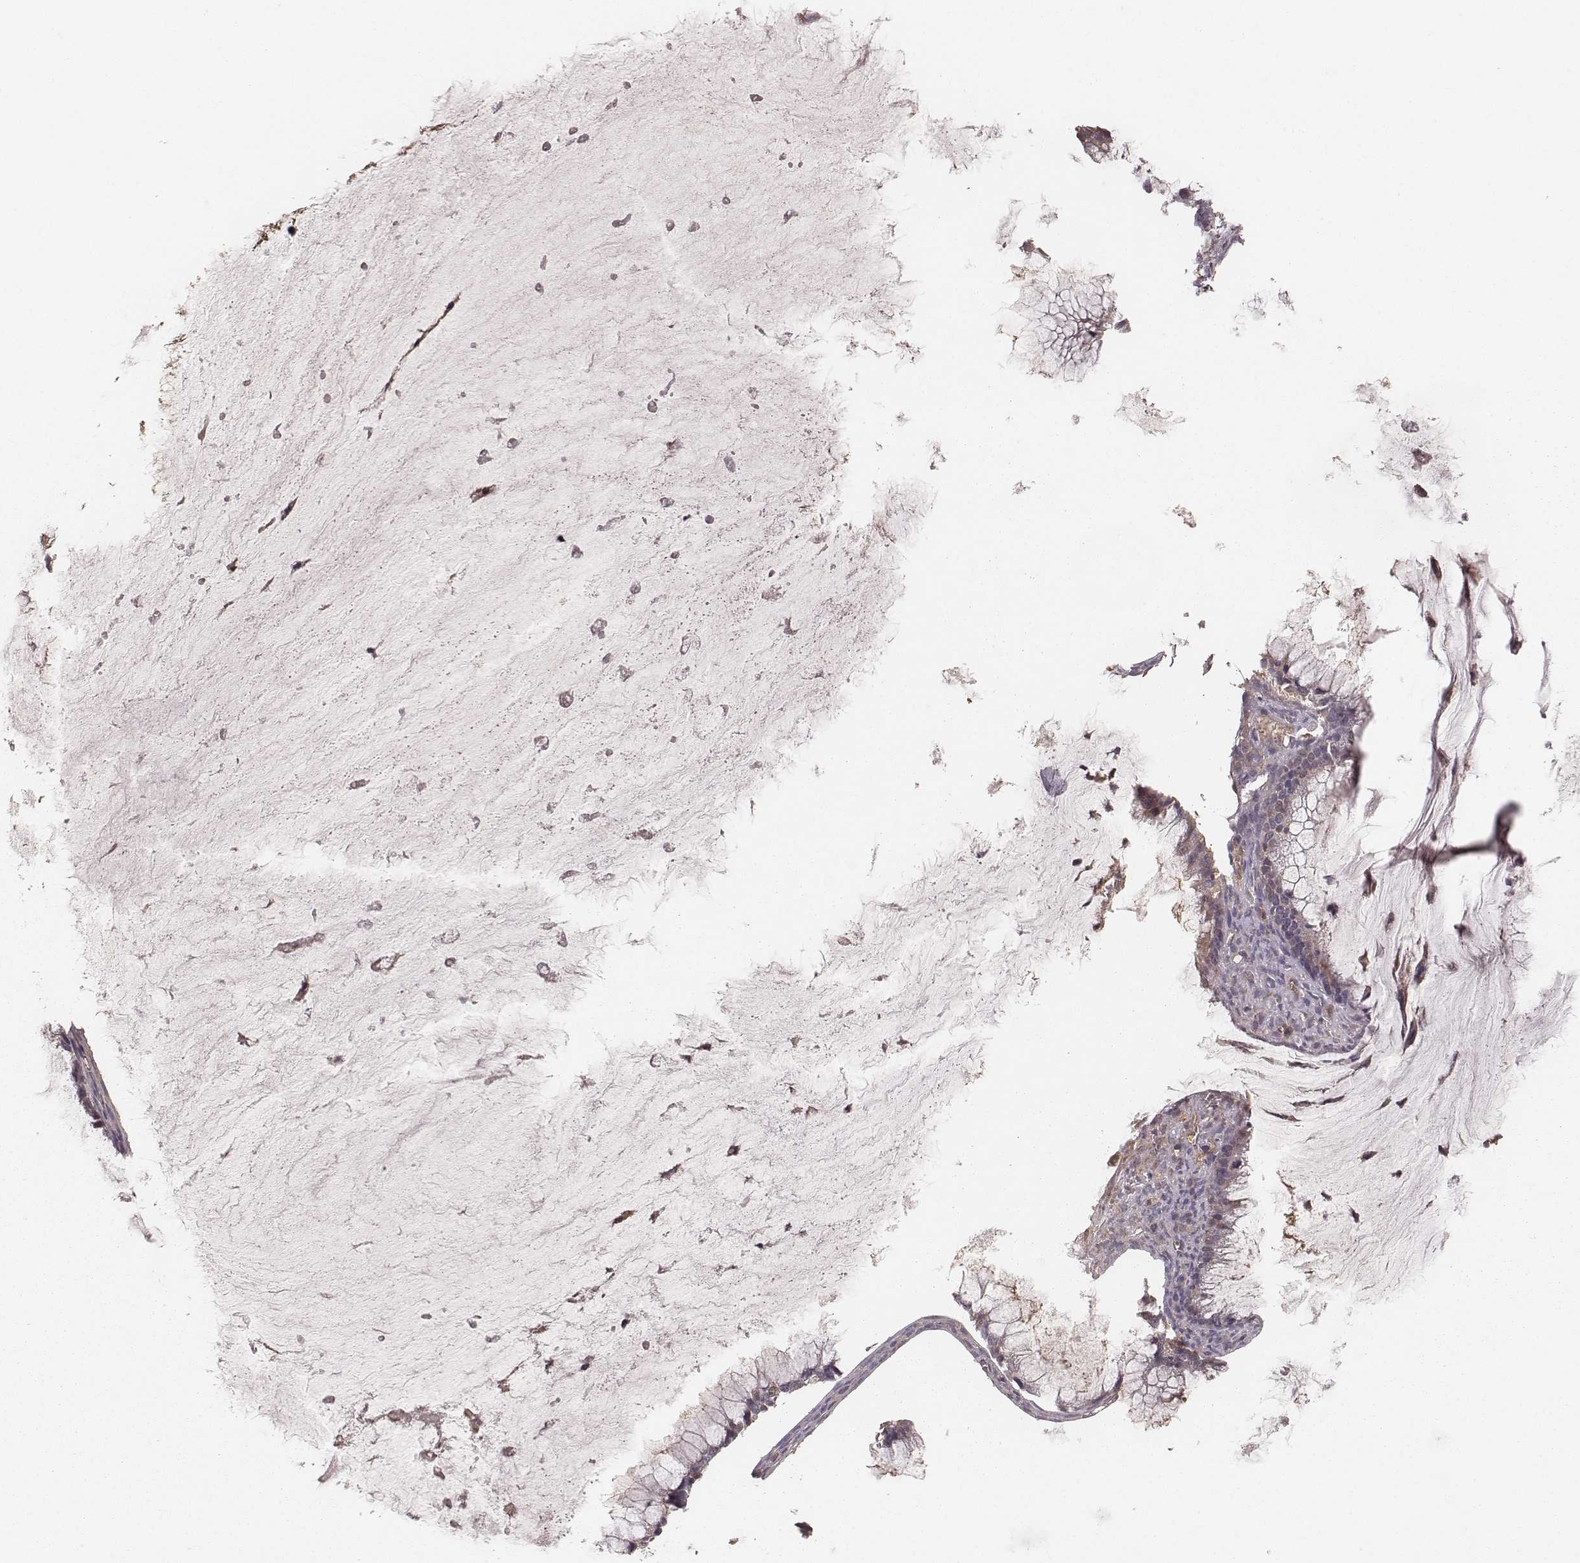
{"staining": {"intensity": "weak", "quantity": ">75%", "location": "cytoplasmic/membranous"}, "tissue": "ovarian cancer", "cell_type": "Tumor cells", "image_type": "cancer", "snomed": [{"axis": "morphology", "description": "Cystadenocarcinoma, mucinous, NOS"}, {"axis": "topography", "description": "Ovary"}], "caption": "This is a photomicrograph of immunohistochemistry staining of ovarian cancer, which shows weak expression in the cytoplasmic/membranous of tumor cells.", "gene": "CARS1", "patient": {"sex": "female", "age": 38}}